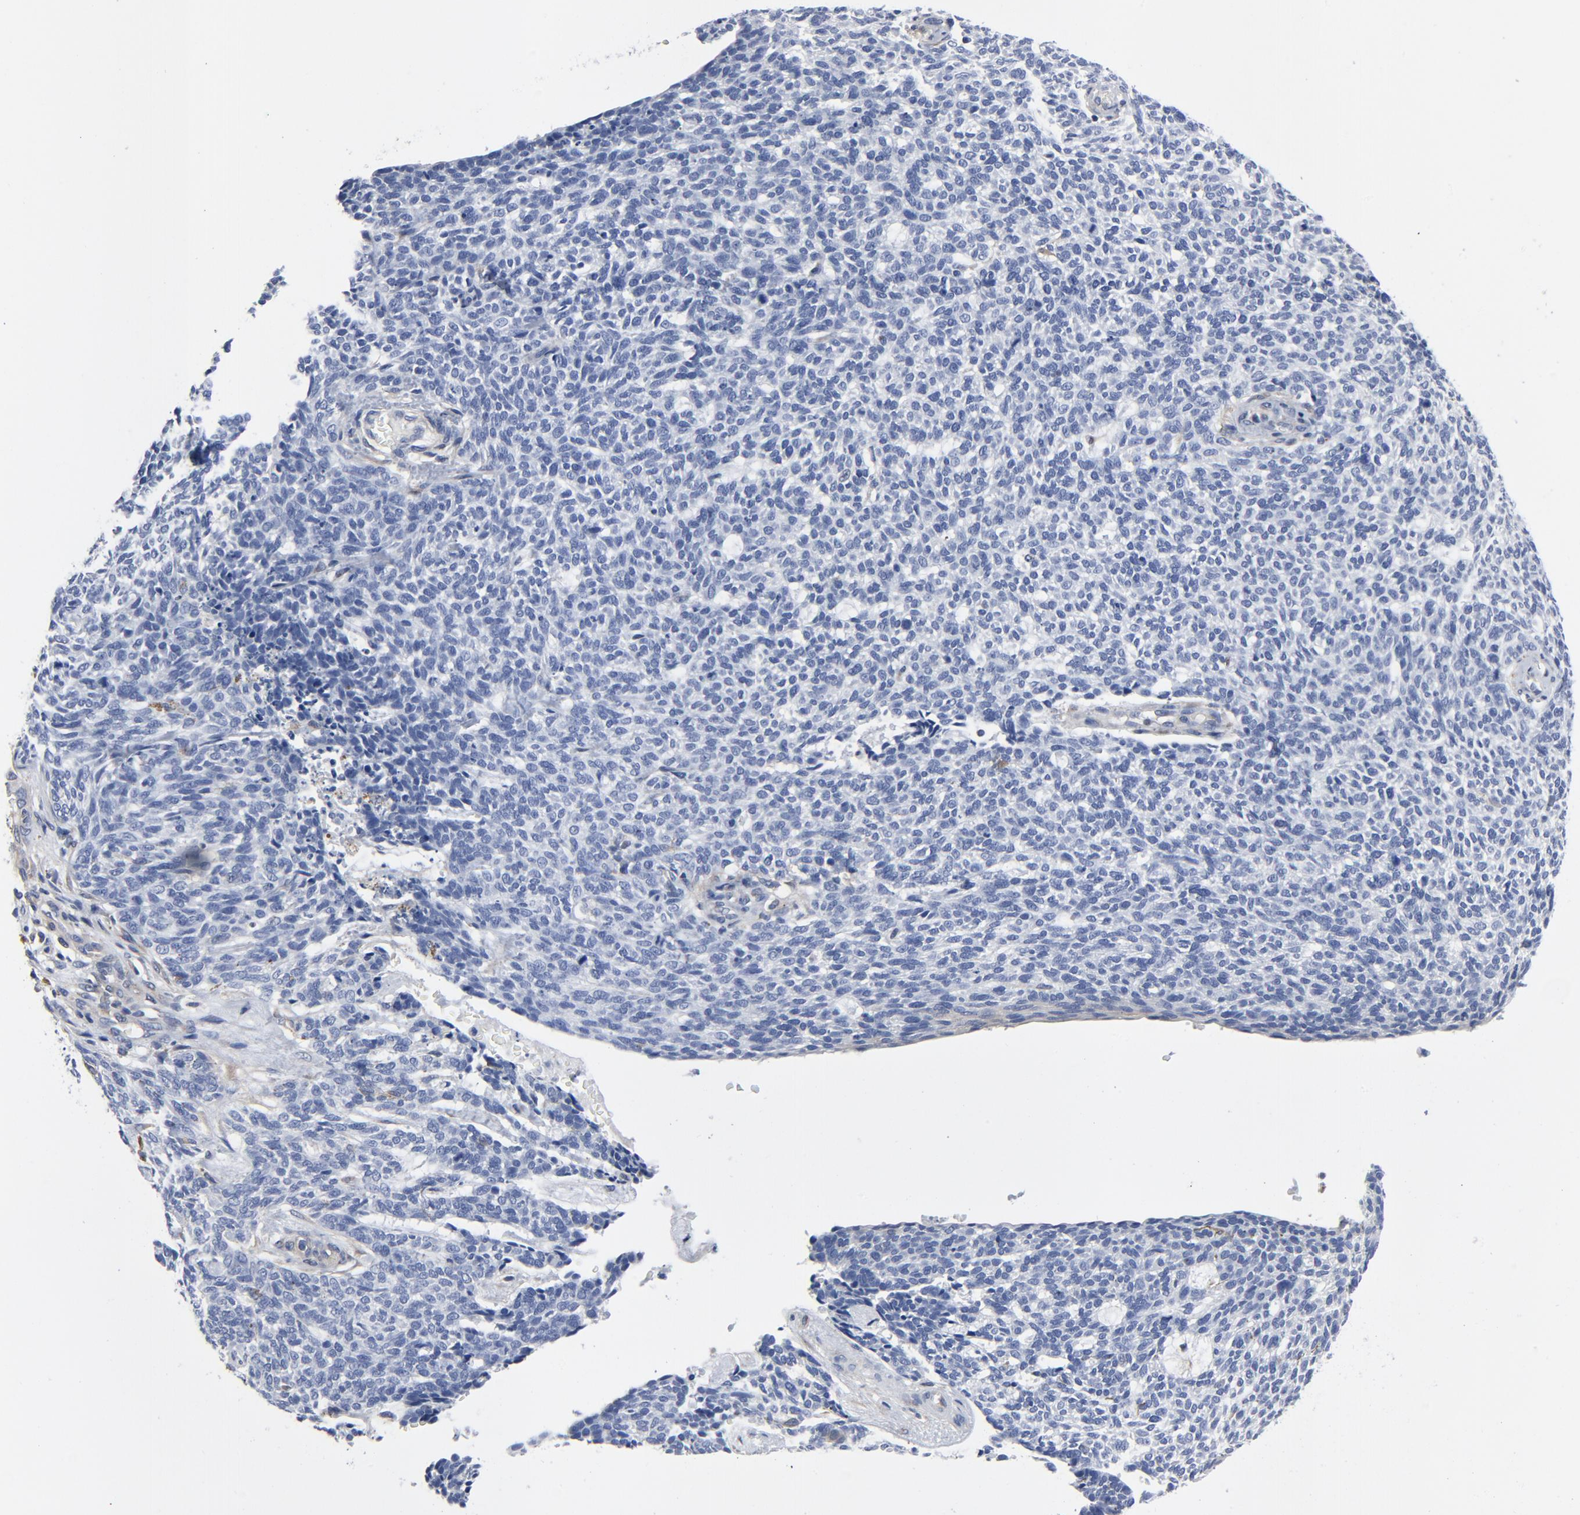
{"staining": {"intensity": "negative", "quantity": "none", "location": "none"}, "tissue": "skin cancer", "cell_type": "Tumor cells", "image_type": "cancer", "snomed": [{"axis": "morphology", "description": "Normal tissue, NOS"}, {"axis": "morphology", "description": "Basal cell carcinoma"}, {"axis": "topography", "description": "Skin"}], "caption": "High power microscopy micrograph of an IHC photomicrograph of basal cell carcinoma (skin), revealing no significant staining in tumor cells. (DAB immunohistochemistry (IHC) with hematoxylin counter stain).", "gene": "DYNLT3", "patient": {"sex": "male", "age": 87}}